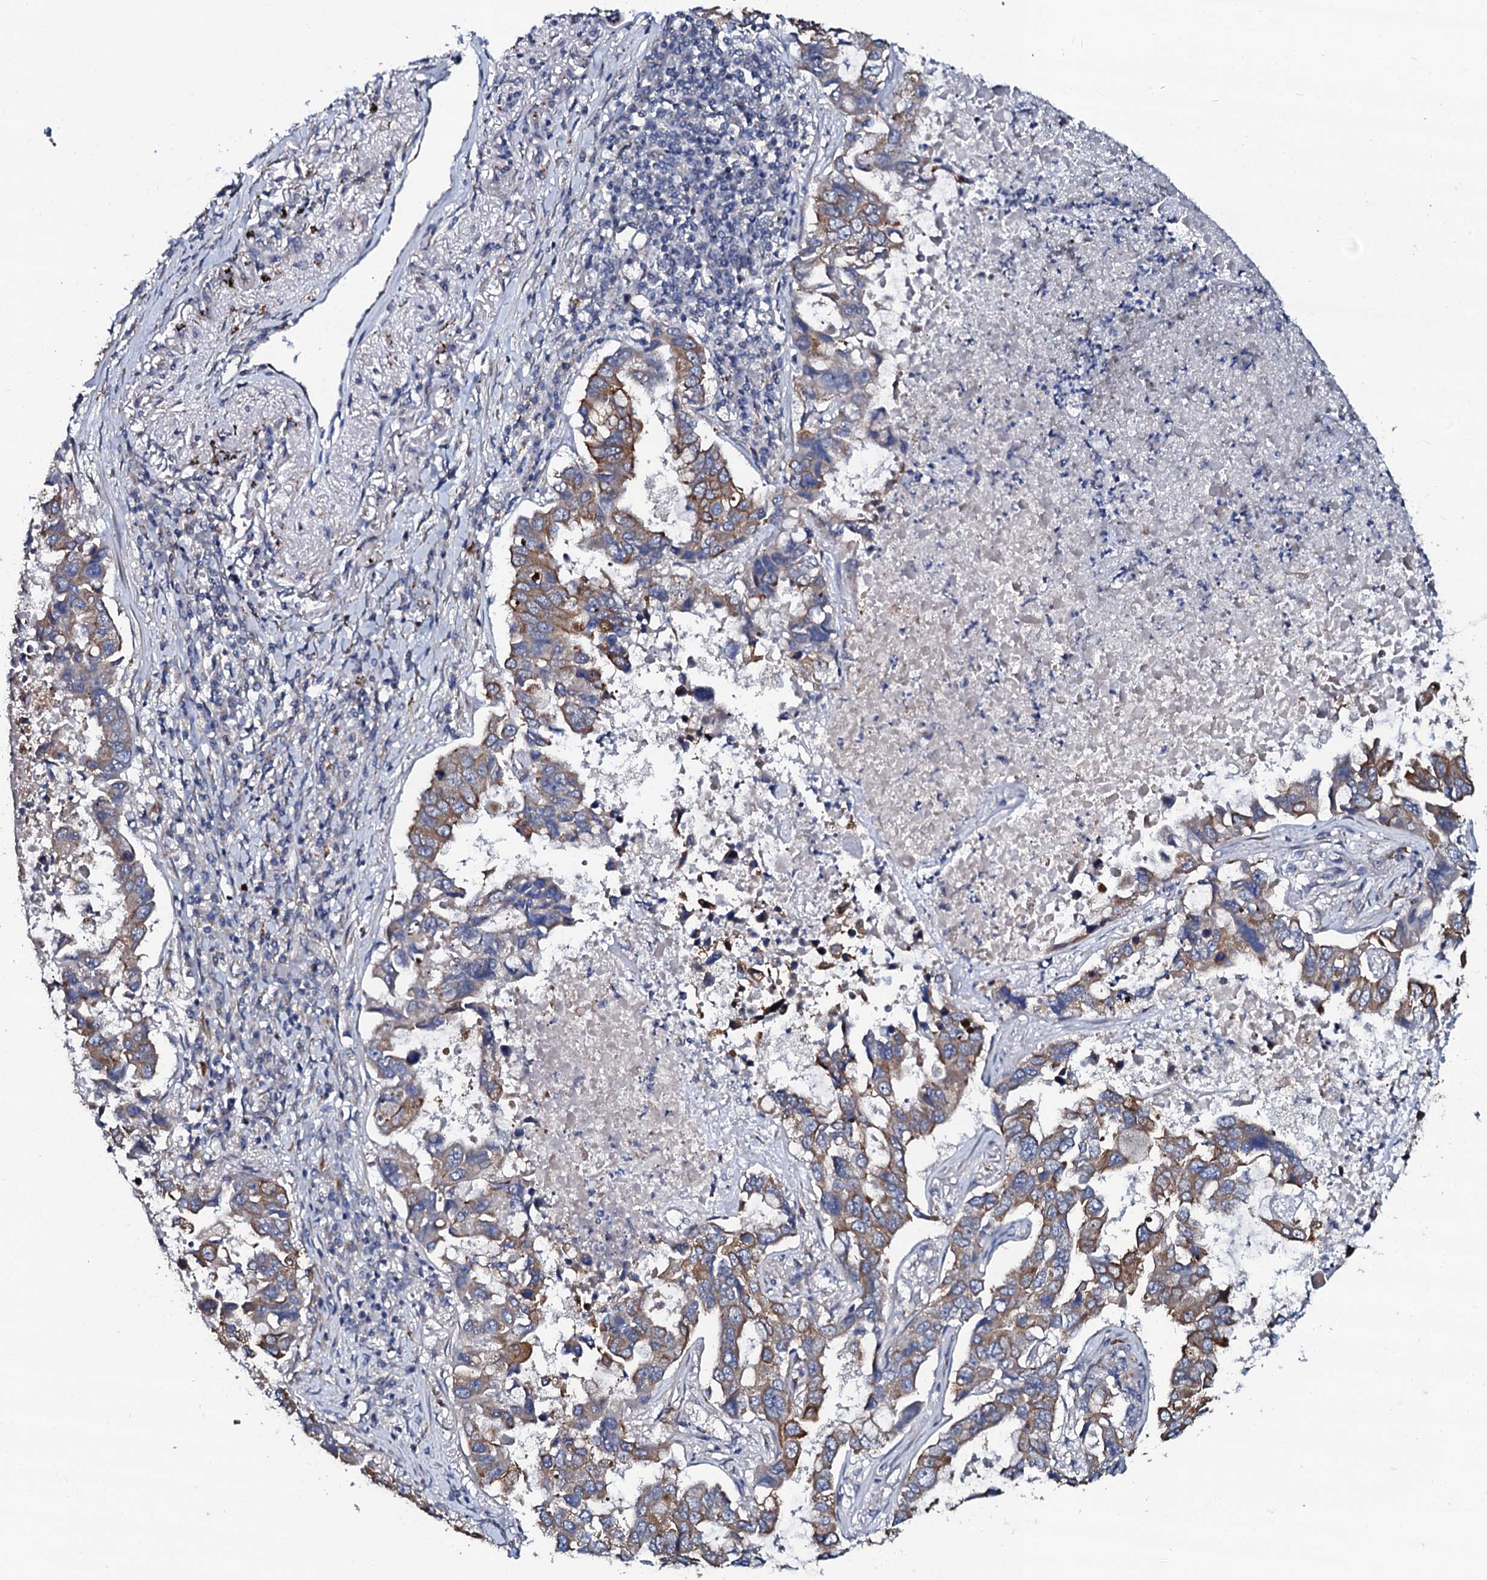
{"staining": {"intensity": "moderate", "quantity": "25%-75%", "location": "cytoplasmic/membranous"}, "tissue": "lung cancer", "cell_type": "Tumor cells", "image_type": "cancer", "snomed": [{"axis": "morphology", "description": "Adenocarcinoma, NOS"}, {"axis": "topography", "description": "Lung"}], "caption": "A brown stain labels moderate cytoplasmic/membranous staining of a protein in human lung cancer (adenocarcinoma) tumor cells. Immunohistochemistry stains the protein of interest in brown and the nuclei are stained blue.", "gene": "GLCE", "patient": {"sex": "male", "age": 64}}